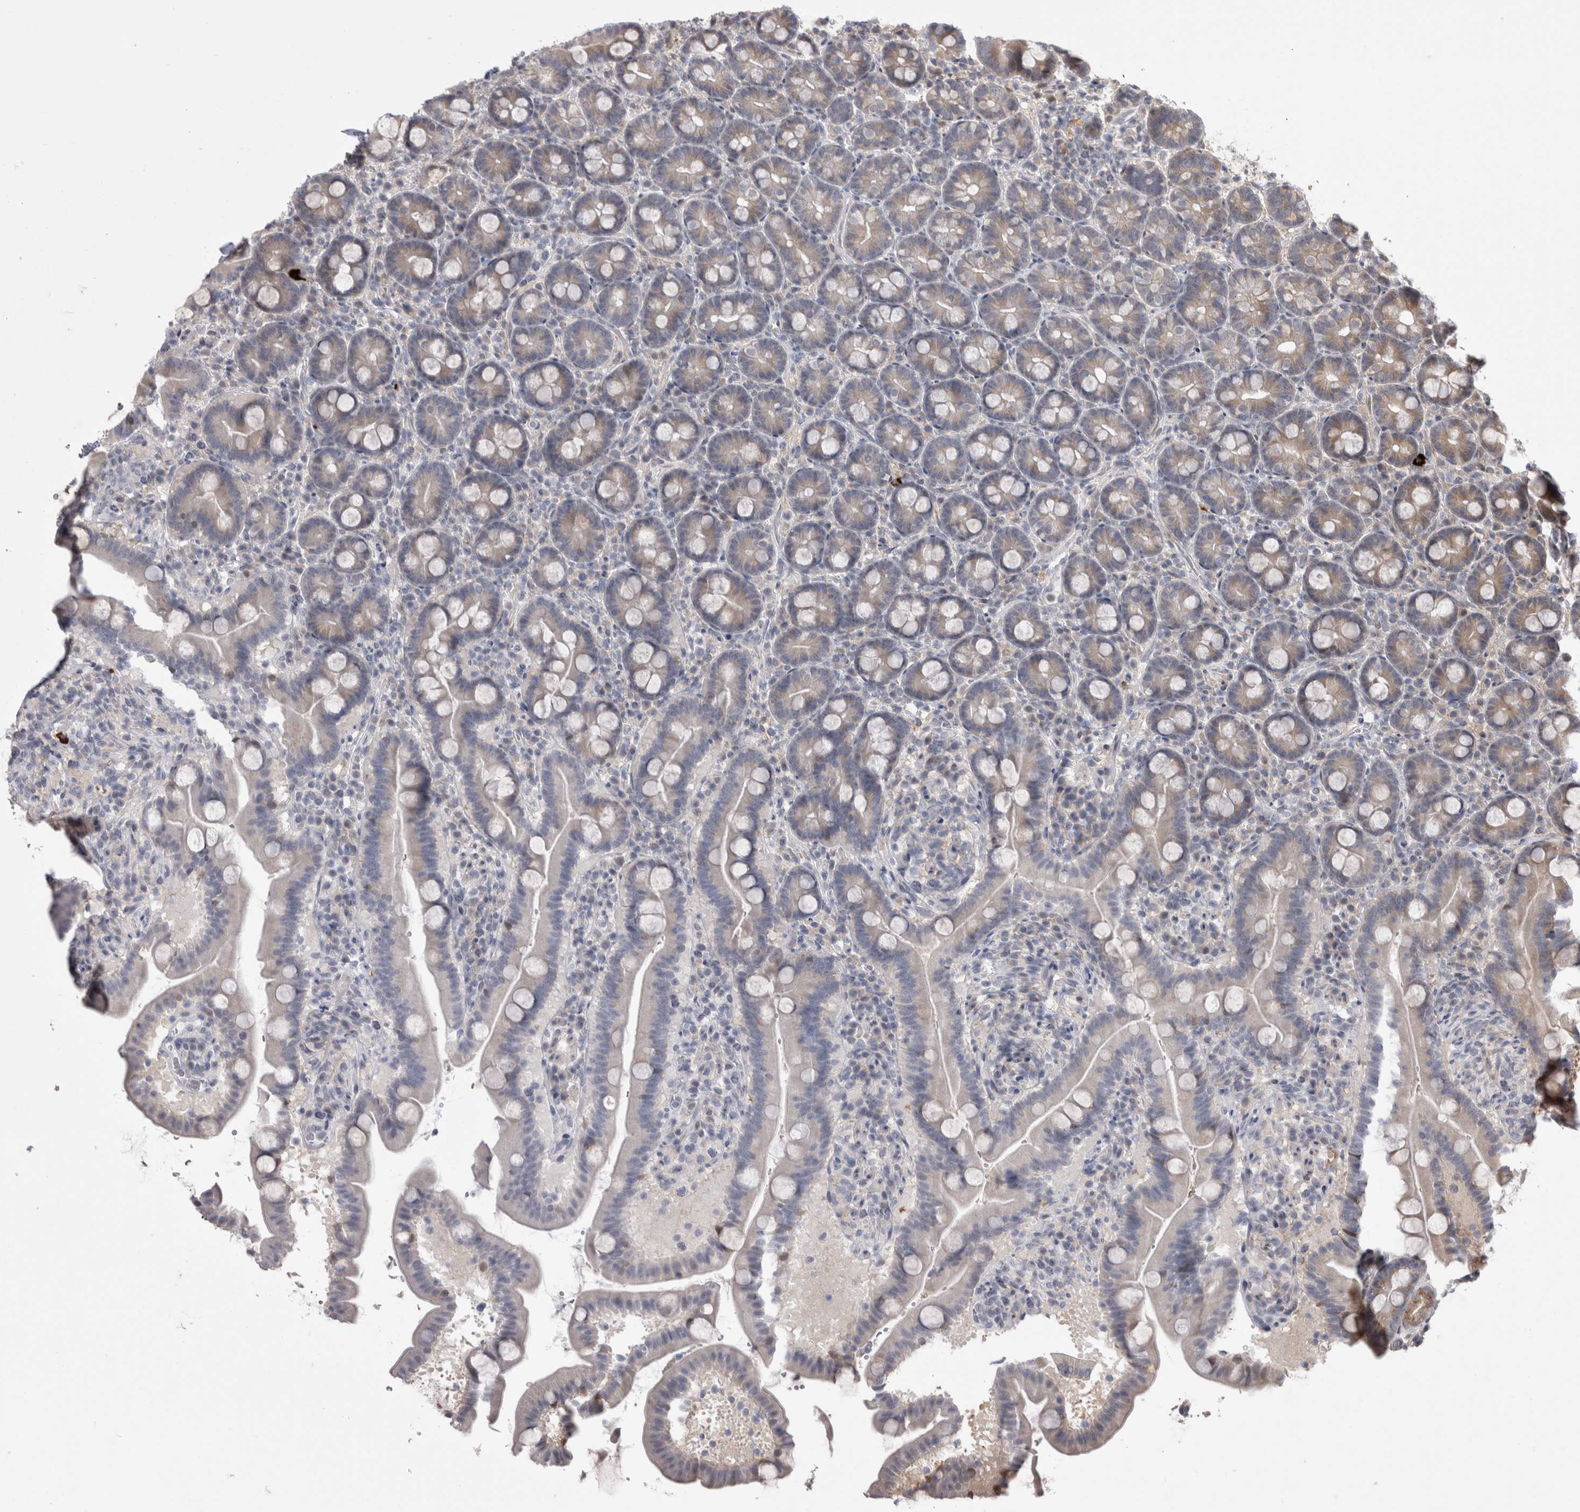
{"staining": {"intensity": "weak", "quantity": "<25%", "location": "cytoplasmic/membranous"}, "tissue": "duodenum", "cell_type": "Glandular cells", "image_type": "normal", "snomed": [{"axis": "morphology", "description": "Normal tissue, NOS"}, {"axis": "topography", "description": "Duodenum"}], "caption": "High magnification brightfield microscopy of normal duodenum stained with DAB (3,3'-diaminobenzidine) (brown) and counterstained with hematoxylin (blue): glandular cells show no significant staining. (Brightfield microscopy of DAB (3,3'-diaminobenzidine) immunohistochemistry at high magnification).", "gene": "CHIC1", "patient": {"sex": "male", "age": 54}}